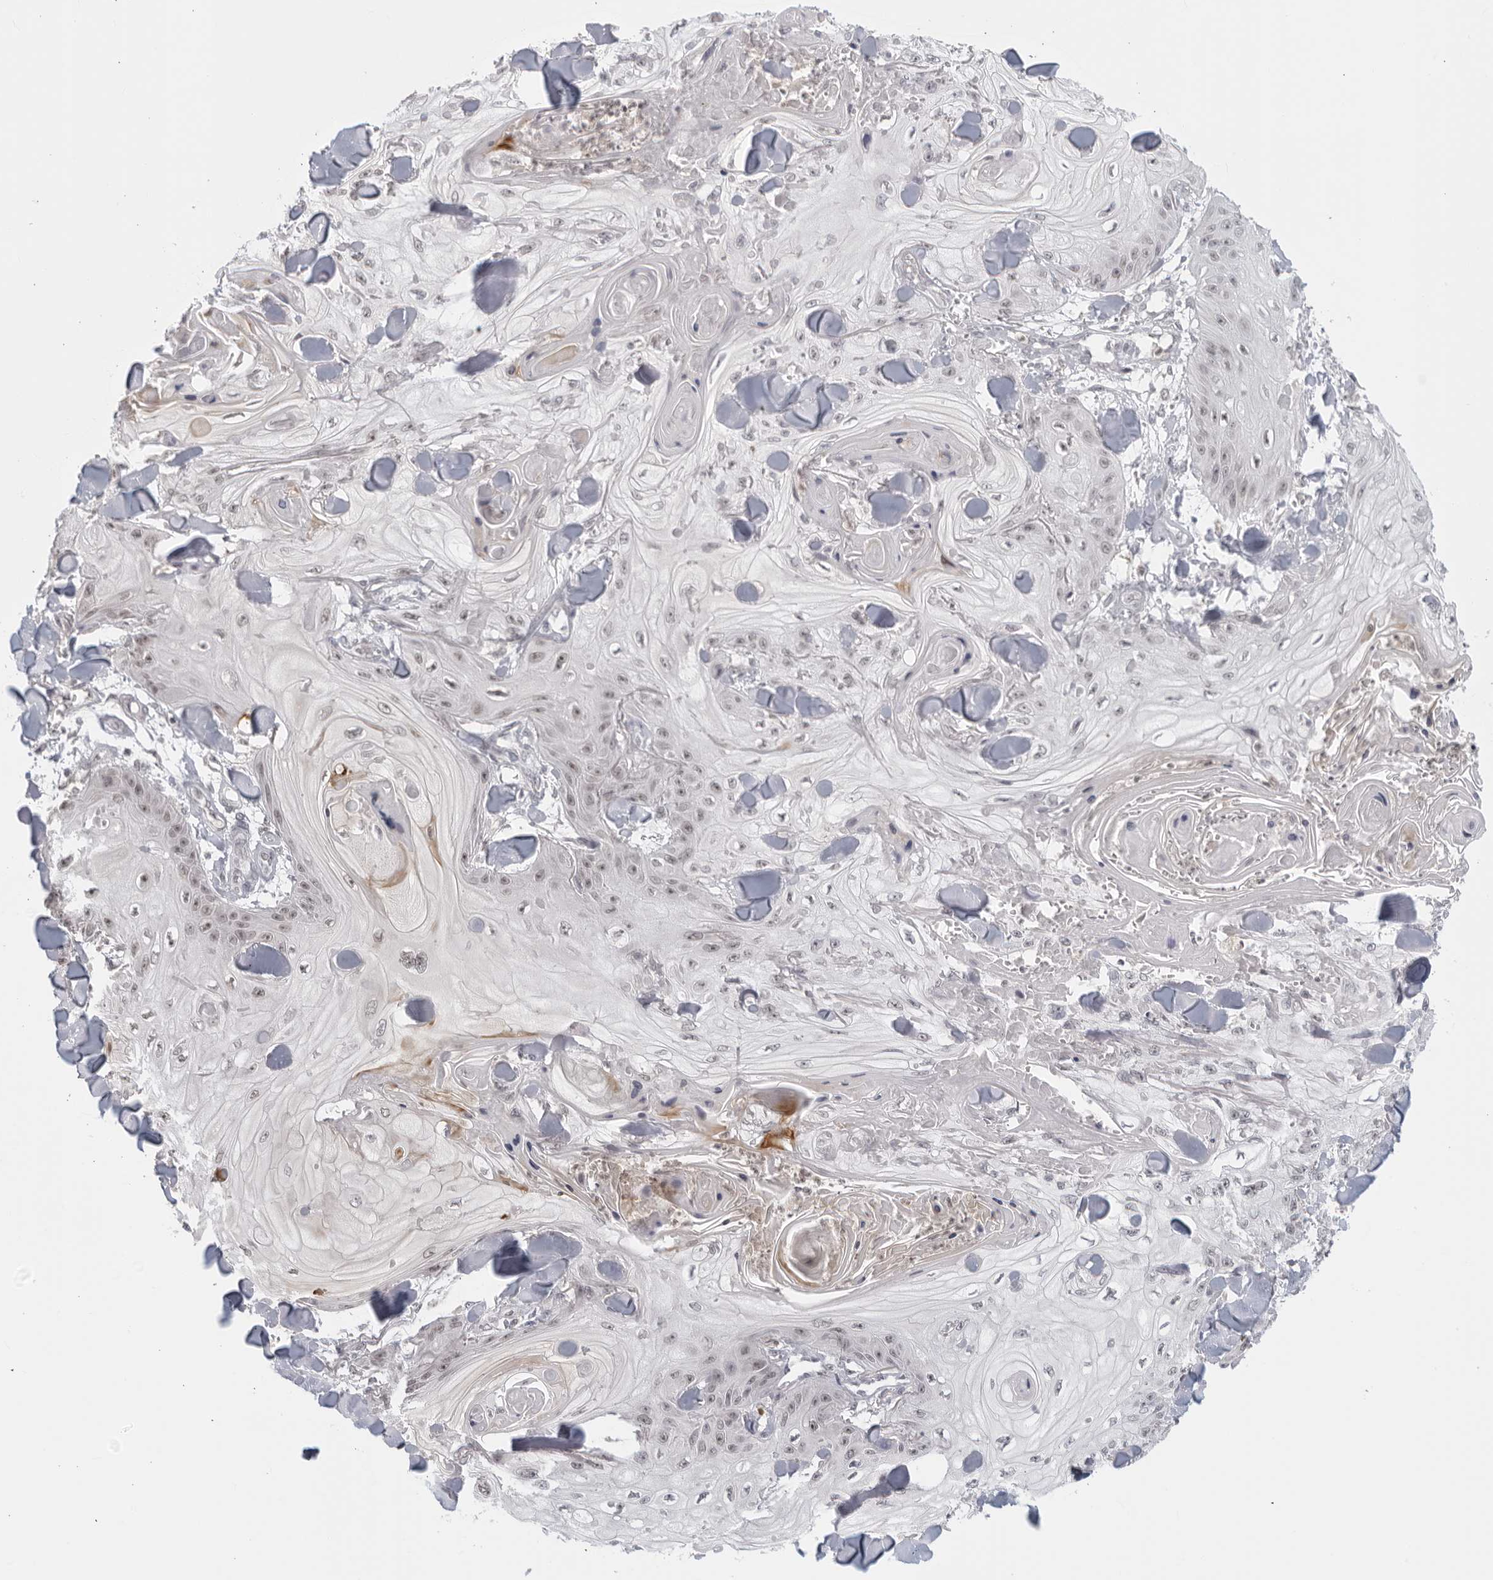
{"staining": {"intensity": "negative", "quantity": "none", "location": "none"}, "tissue": "skin cancer", "cell_type": "Tumor cells", "image_type": "cancer", "snomed": [{"axis": "morphology", "description": "Squamous cell carcinoma, NOS"}, {"axis": "topography", "description": "Skin"}], "caption": "High power microscopy image of an IHC micrograph of skin cancer (squamous cell carcinoma), revealing no significant expression in tumor cells.", "gene": "RAB11FIP3", "patient": {"sex": "male", "age": 74}}